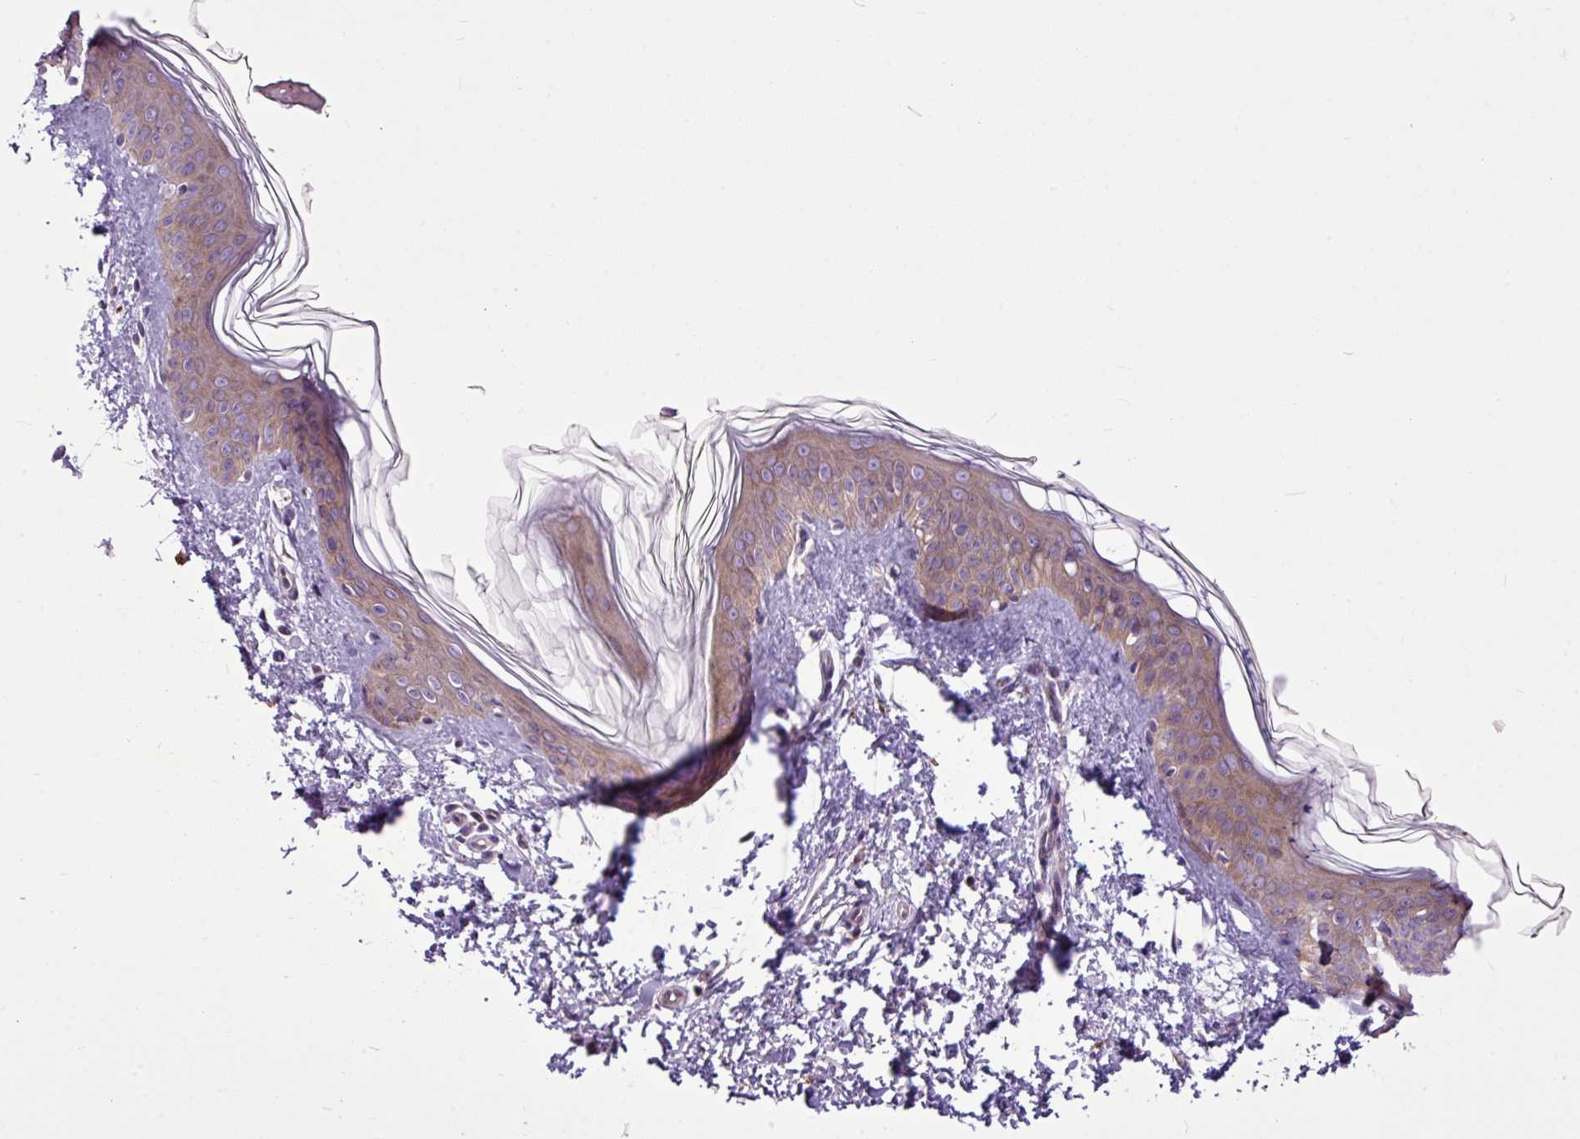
{"staining": {"intensity": "negative", "quantity": "none", "location": "none"}, "tissue": "skin", "cell_type": "Fibroblasts", "image_type": "normal", "snomed": [{"axis": "morphology", "description": "Normal tissue, NOS"}, {"axis": "topography", "description": "Skin"}], "caption": "An IHC photomicrograph of normal skin is shown. There is no staining in fibroblasts of skin.", "gene": "MROH2A", "patient": {"sex": "female", "age": 41}}